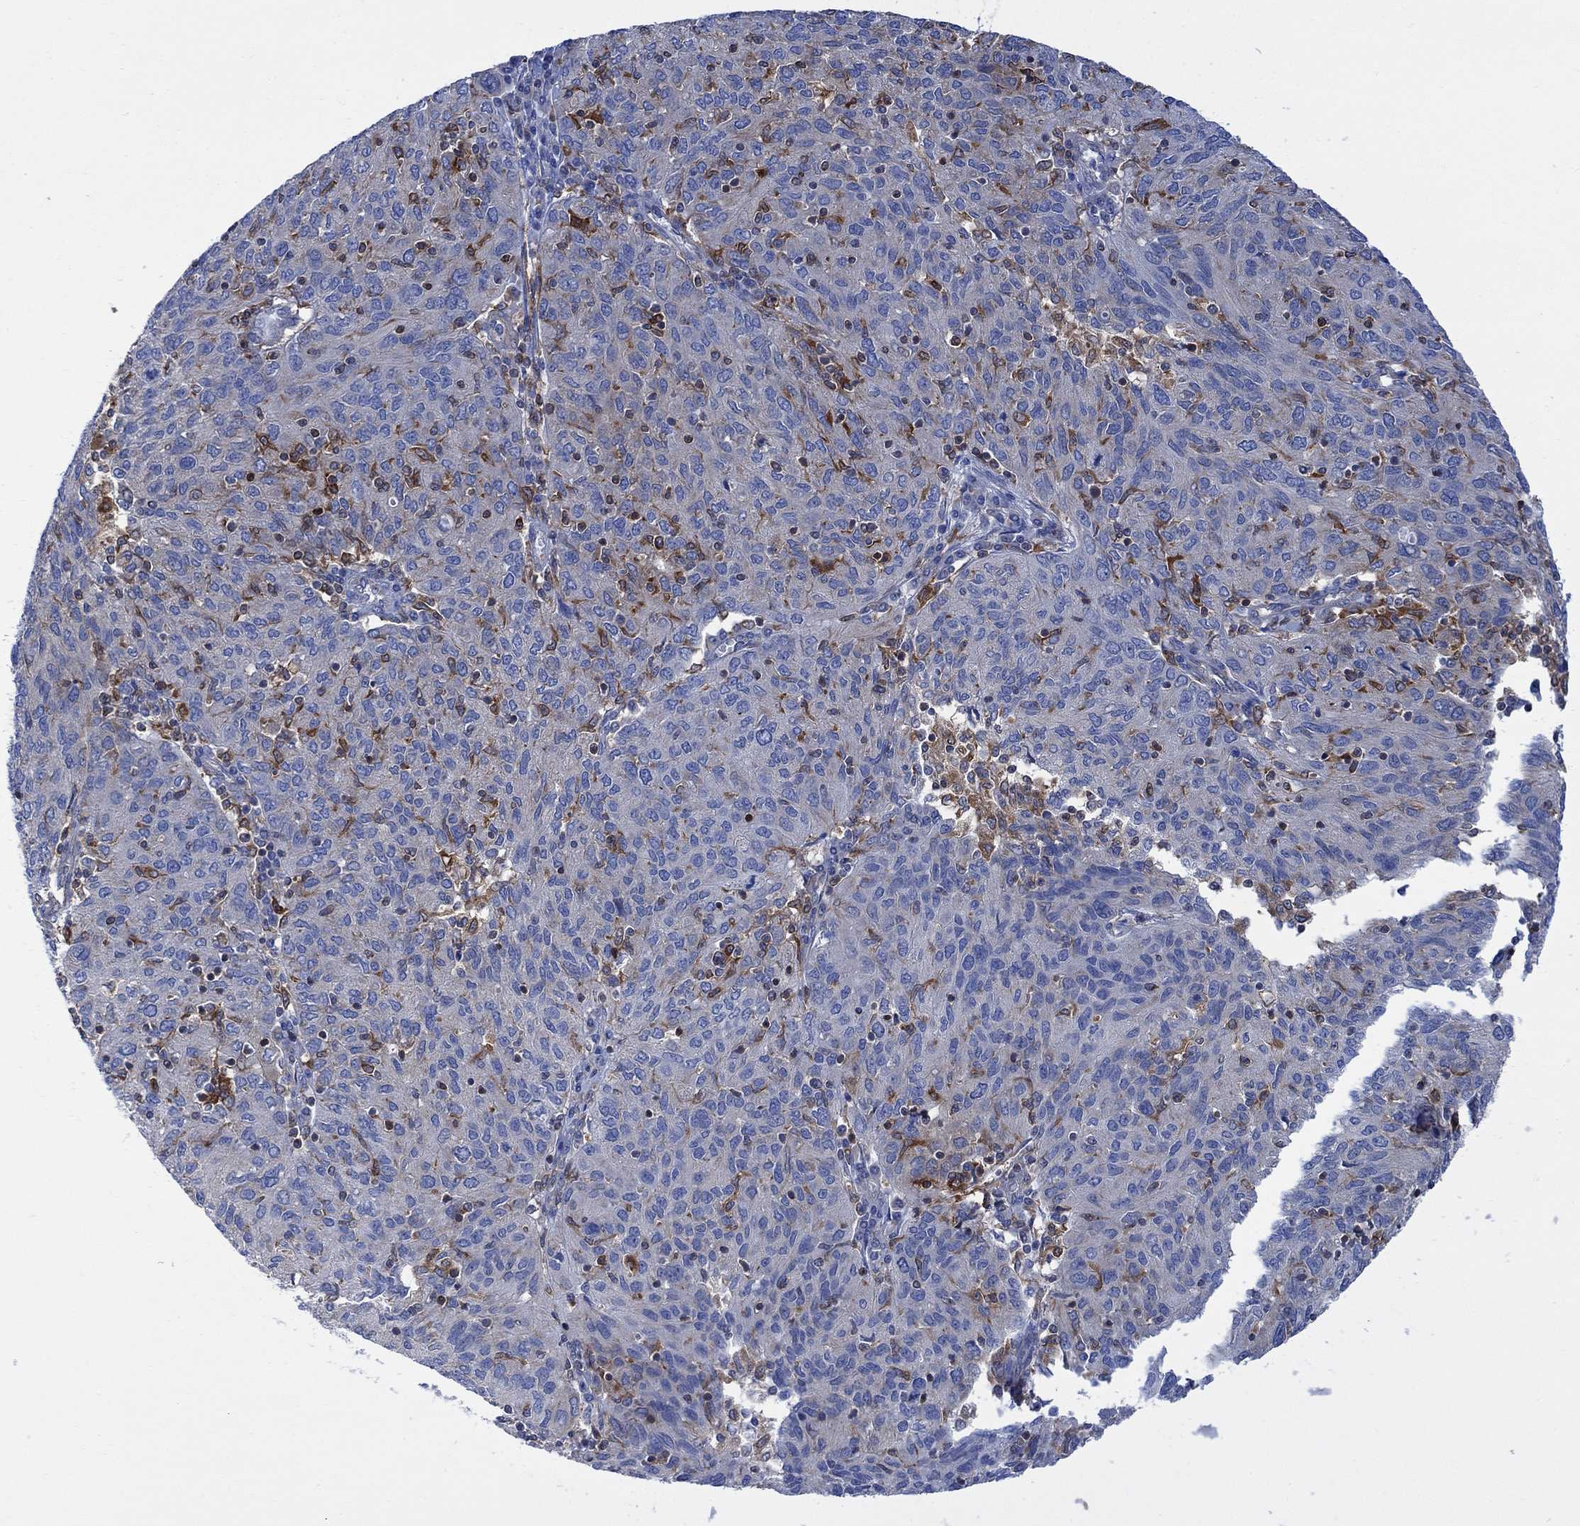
{"staining": {"intensity": "negative", "quantity": "none", "location": "none"}, "tissue": "ovarian cancer", "cell_type": "Tumor cells", "image_type": "cancer", "snomed": [{"axis": "morphology", "description": "Carcinoma, endometroid"}, {"axis": "topography", "description": "Ovary"}], "caption": "Immunohistochemistry histopathology image of neoplastic tissue: human ovarian cancer (endometroid carcinoma) stained with DAB (3,3'-diaminobenzidine) shows no significant protein positivity in tumor cells.", "gene": "GBP5", "patient": {"sex": "female", "age": 50}}